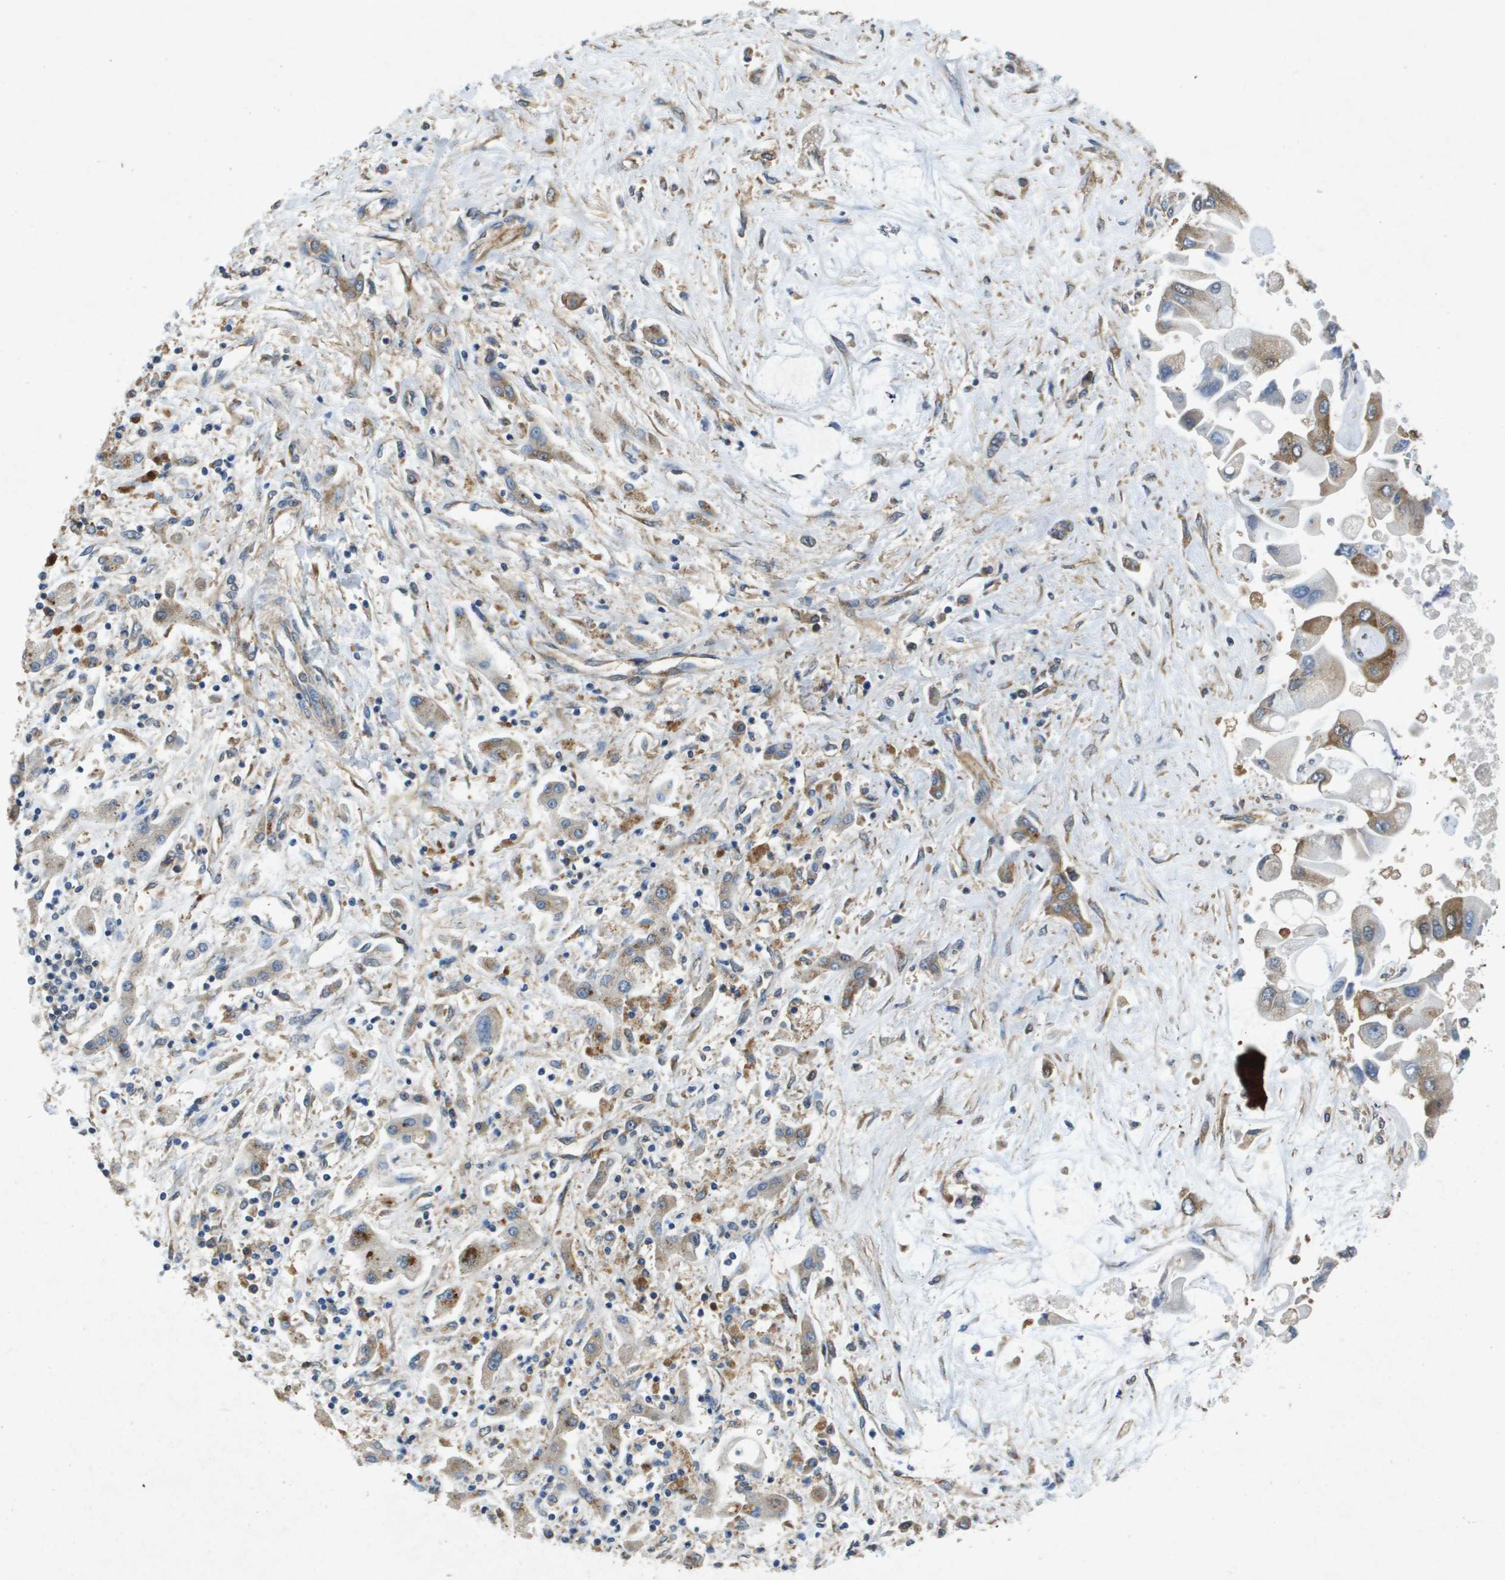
{"staining": {"intensity": "moderate", "quantity": "25%-75%", "location": "cytoplasmic/membranous"}, "tissue": "liver cancer", "cell_type": "Tumor cells", "image_type": "cancer", "snomed": [{"axis": "morphology", "description": "Cholangiocarcinoma"}, {"axis": "topography", "description": "Liver"}], "caption": "Liver cholangiocarcinoma was stained to show a protein in brown. There is medium levels of moderate cytoplasmic/membranous staining in approximately 25%-75% of tumor cells.", "gene": "PTPRT", "patient": {"sex": "male", "age": 50}}